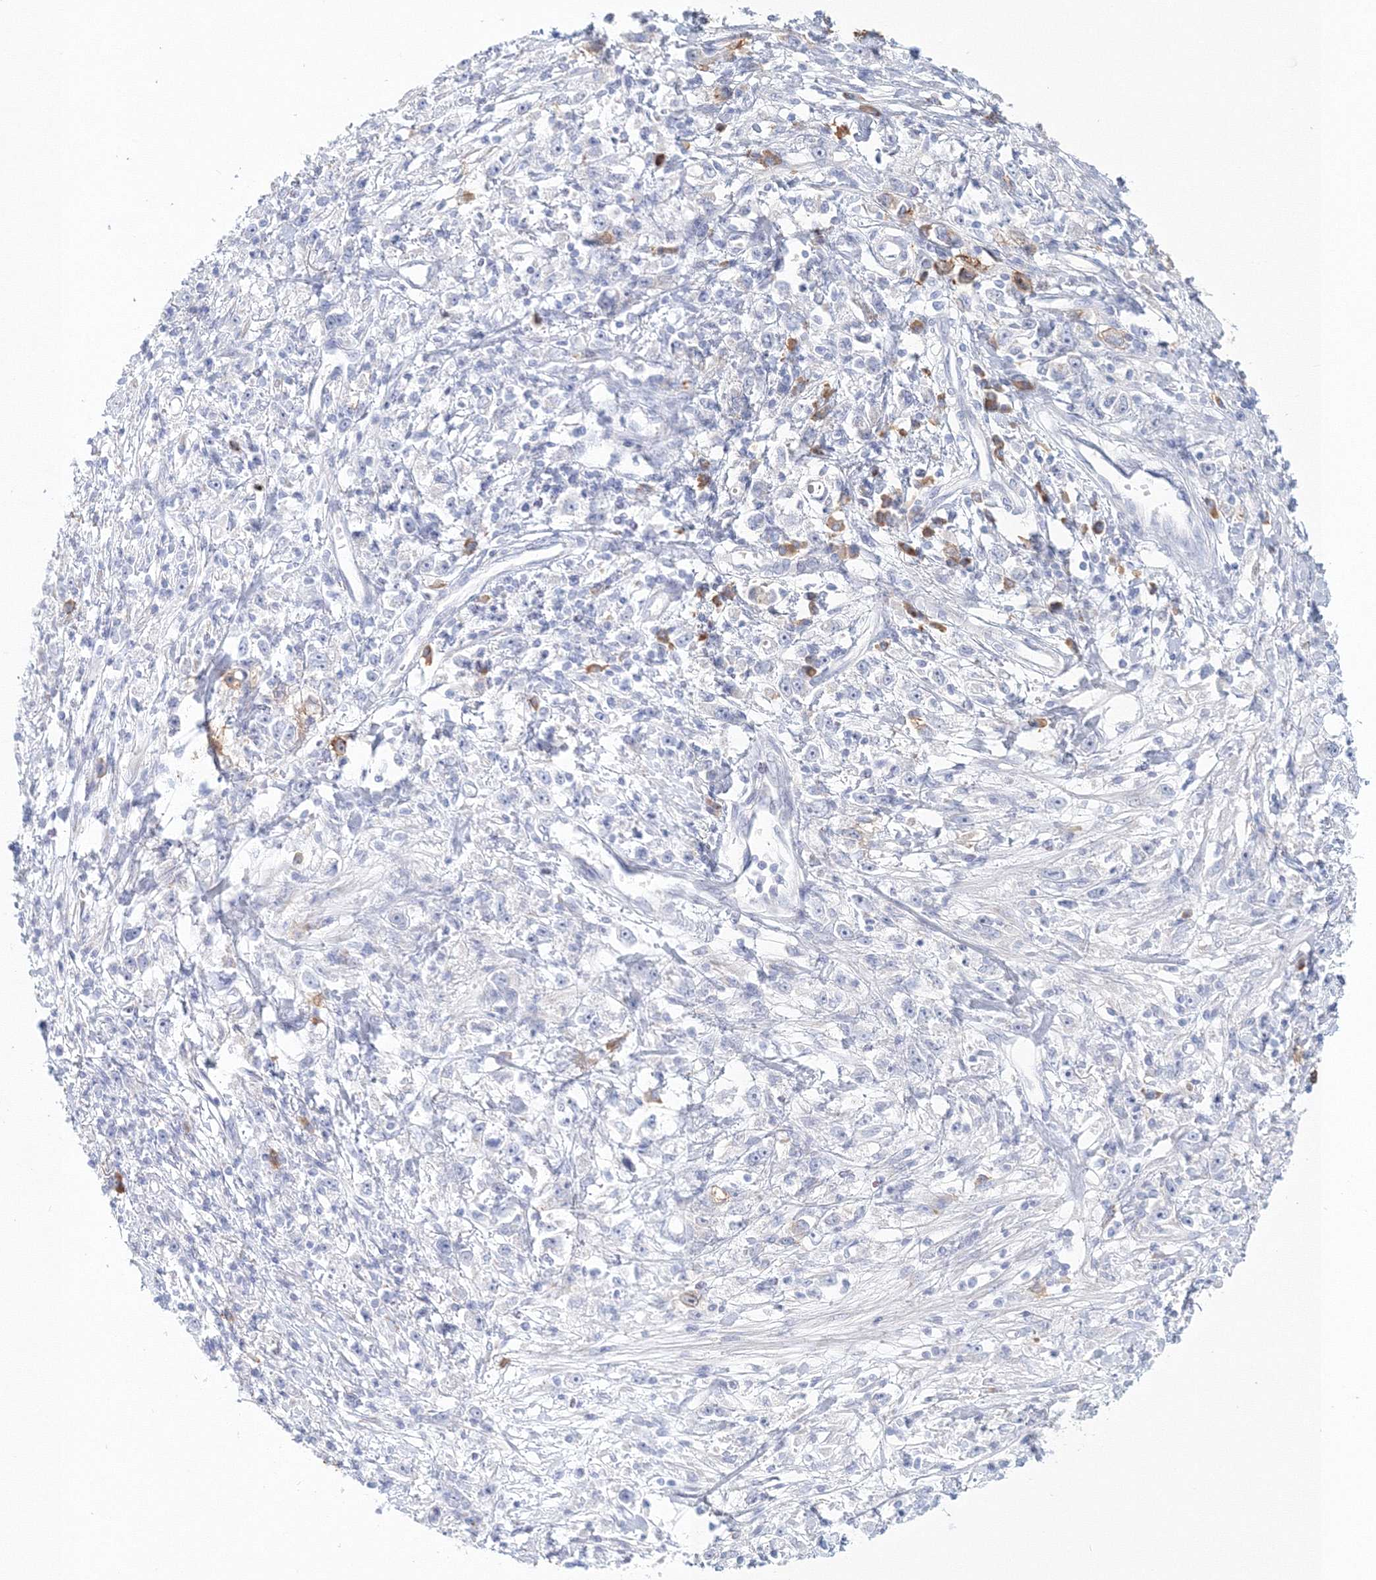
{"staining": {"intensity": "negative", "quantity": "none", "location": "none"}, "tissue": "stomach cancer", "cell_type": "Tumor cells", "image_type": "cancer", "snomed": [{"axis": "morphology", "description": "Adenocarcinoma, NOS"}, {"axis": "topography", "description": "Stomach"}], "caption": "This is an immunohistochemistry image of human stomach adenocarcinoma. There is no expression in tumor cells.", "gene": "VSIG1", "patient": {"sex": "female", "age": 59}}